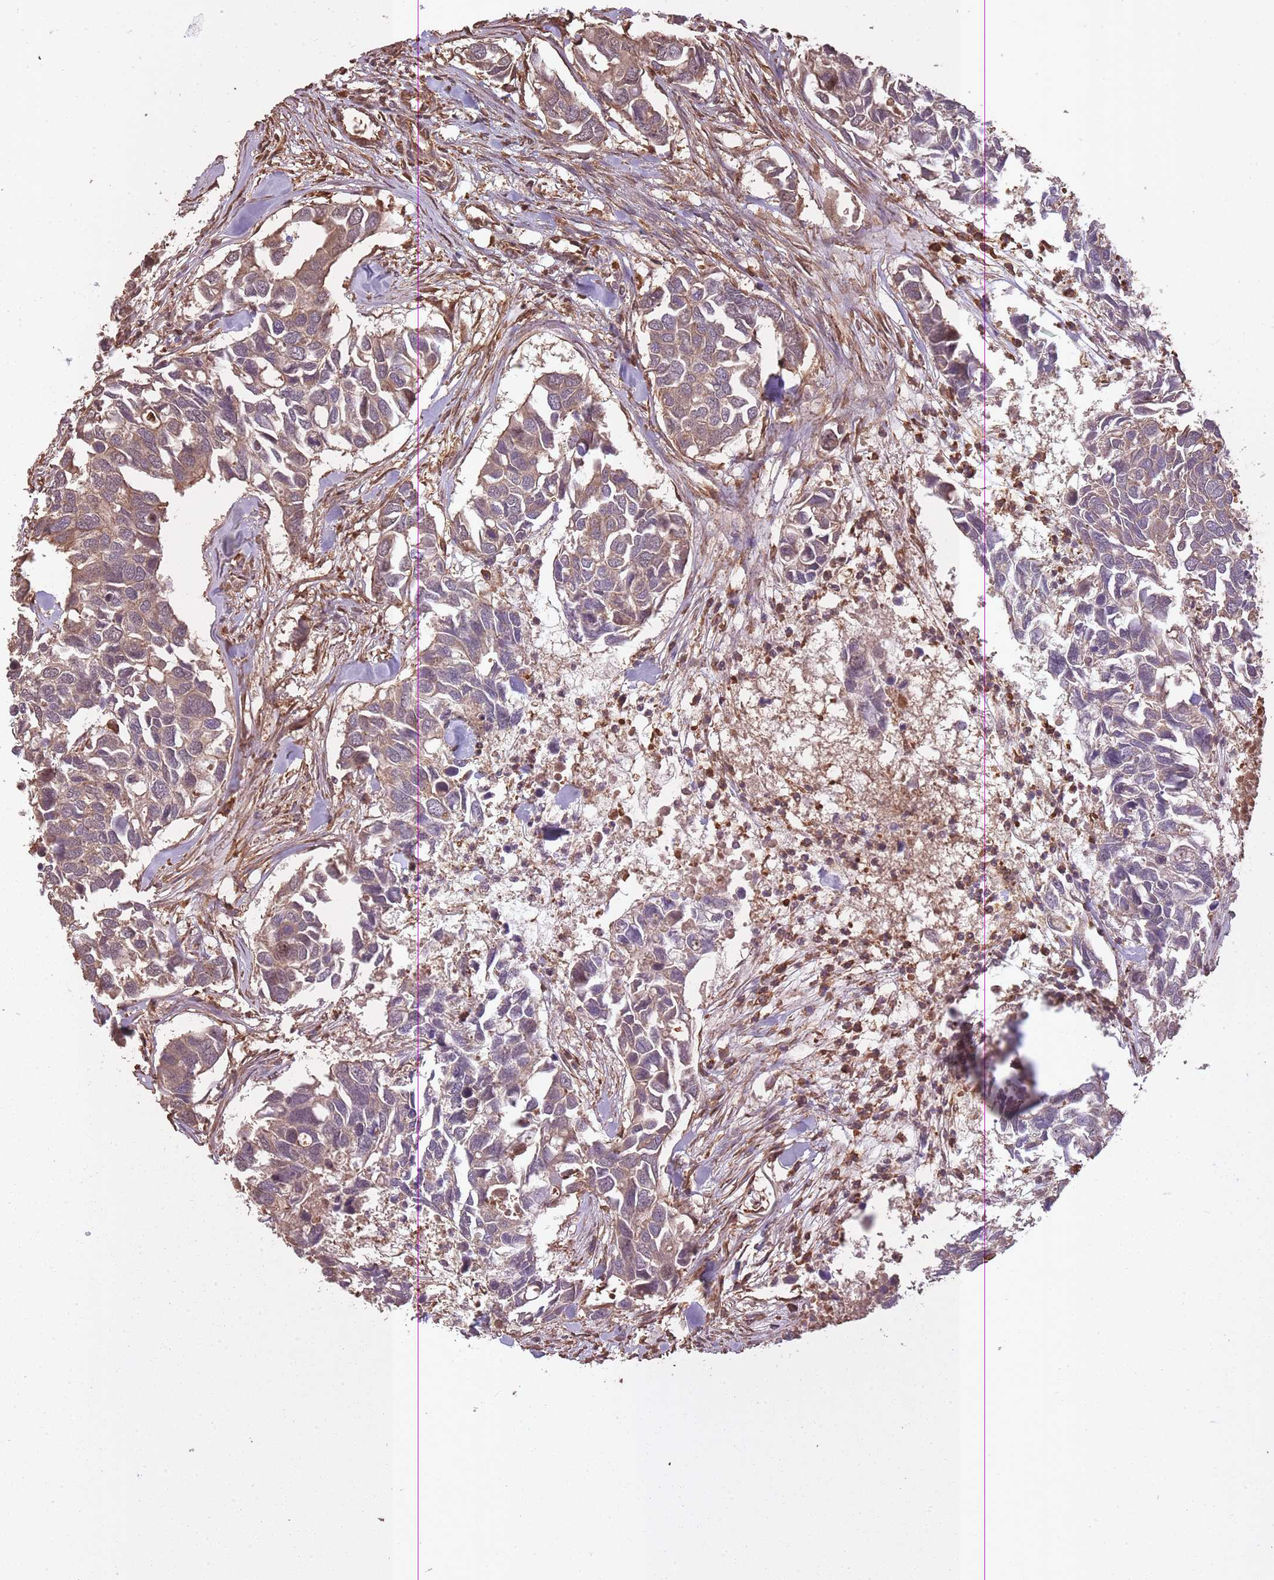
{"staining": {"intensity": "weak", "quantity": ">75%", "location": "cytoplasmic/membranous"}, "tissue": "breast cancer", "cell_type": "Tumor cells", "image_type": "cancer", "snomed": [{"axis": "morphology", "description": "Duct carcinoma"}, {"axis": "topography", "description": "Breast"}], "caption": "A photomicrograph of human breast cancer (infiltrating ductal carcinoma) stained for a protein exhibits weak cytoplasmic/membranous brown staining in tumor cells.", "gene": "ARMH3", "patient": {"sex": "female", "age": 83}}